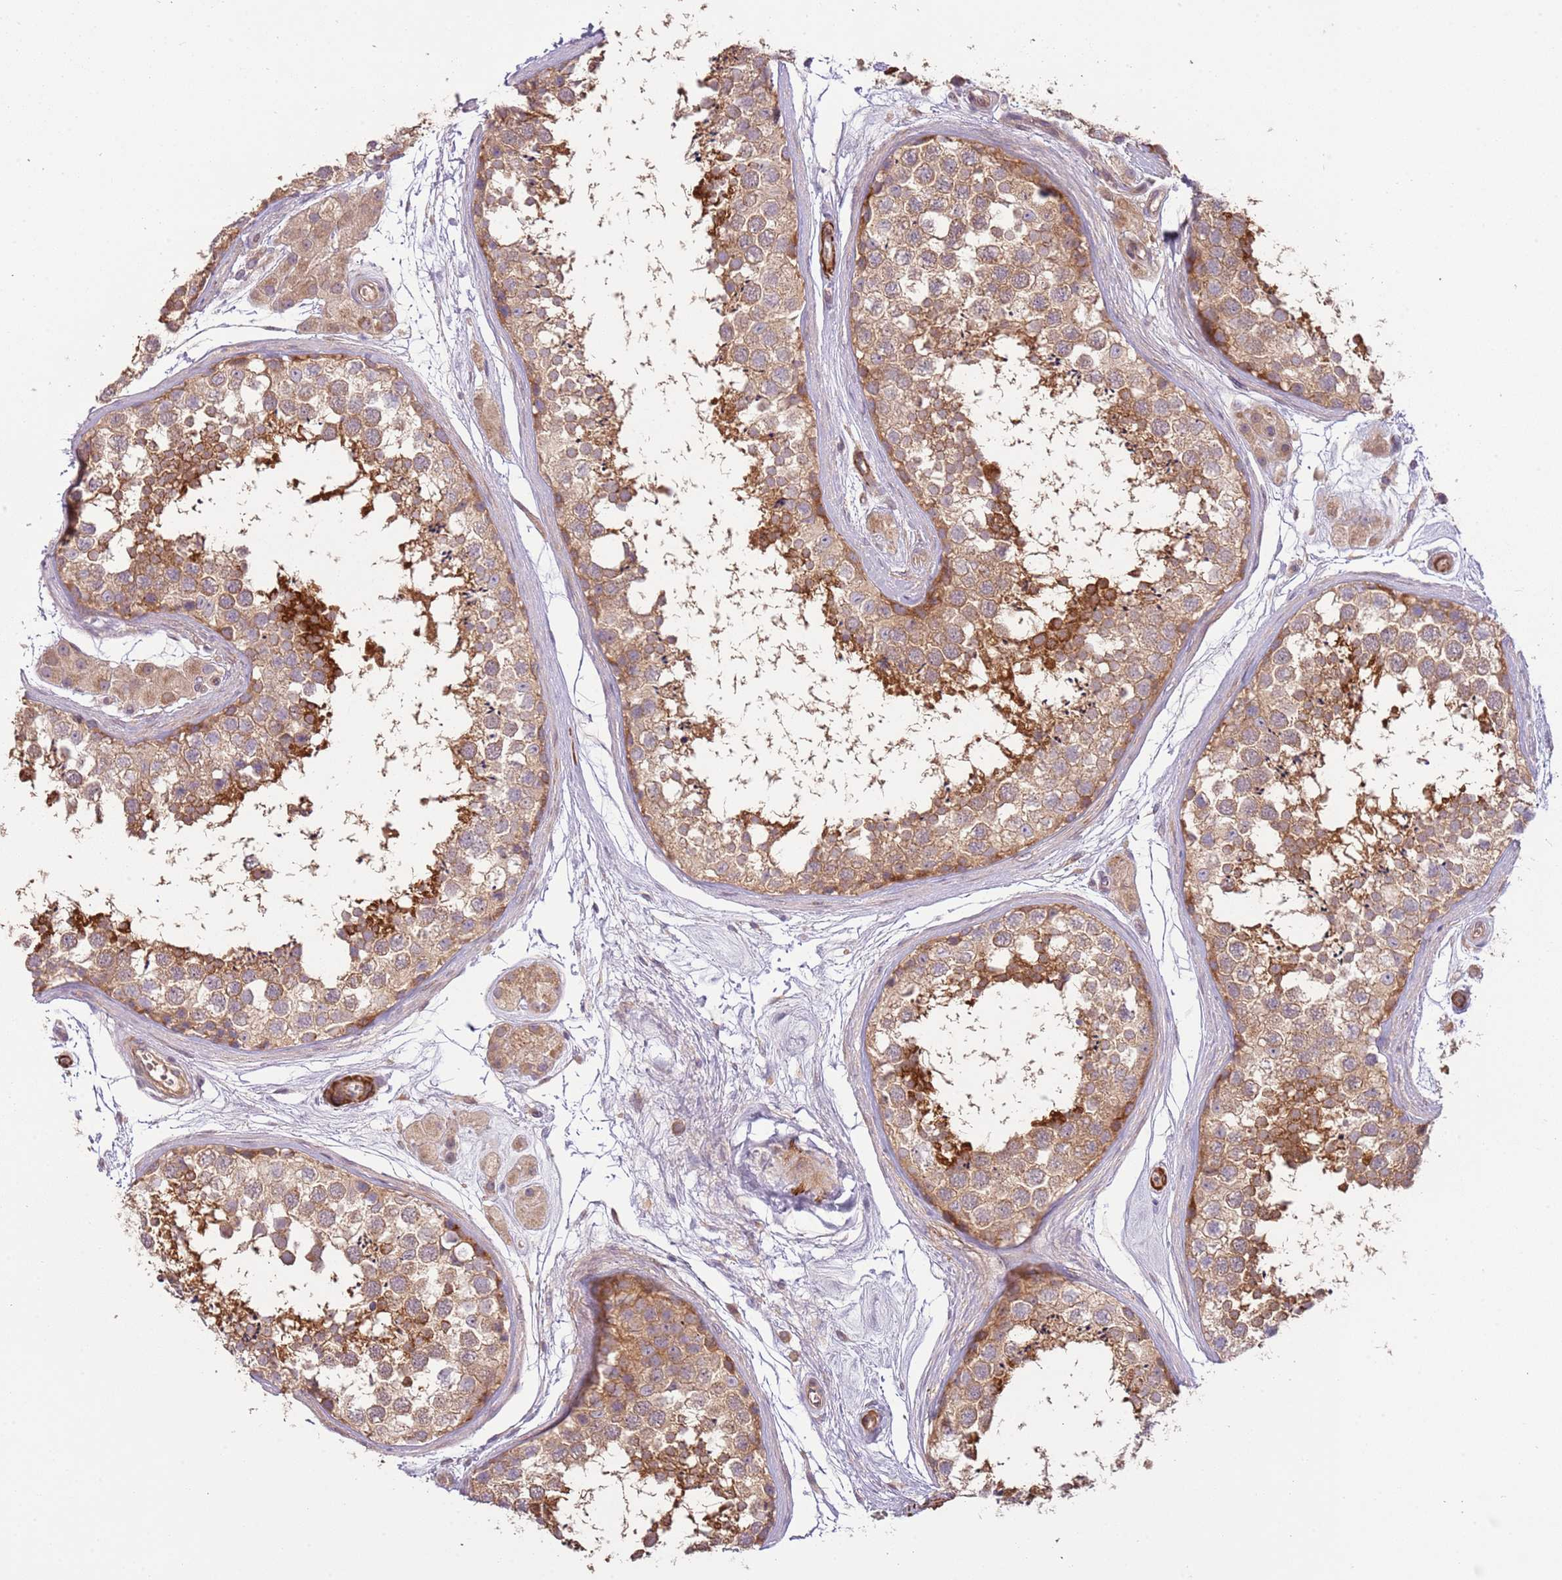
{"staining": {"intensity": "moderate", "quantity": ">75%", "location": "cytoplasmic/membranous"}, "tissue": "testis", "cell_type": "Cells in seminiferous ducts", "image_type": "normal", "snomed": [{"axis": "morphology", "description": "Normal tissue, NOS"}, {"axis": "topography", "description": "Testis"}], "caption": "Brown immunohistochemical staining in normal testis displays moderate cytoplasmic/membranous staining in about >75% of cells in seminiferous ducts.", "gene": "RNF128", "patient": {"sex": "male", "age": 56}}